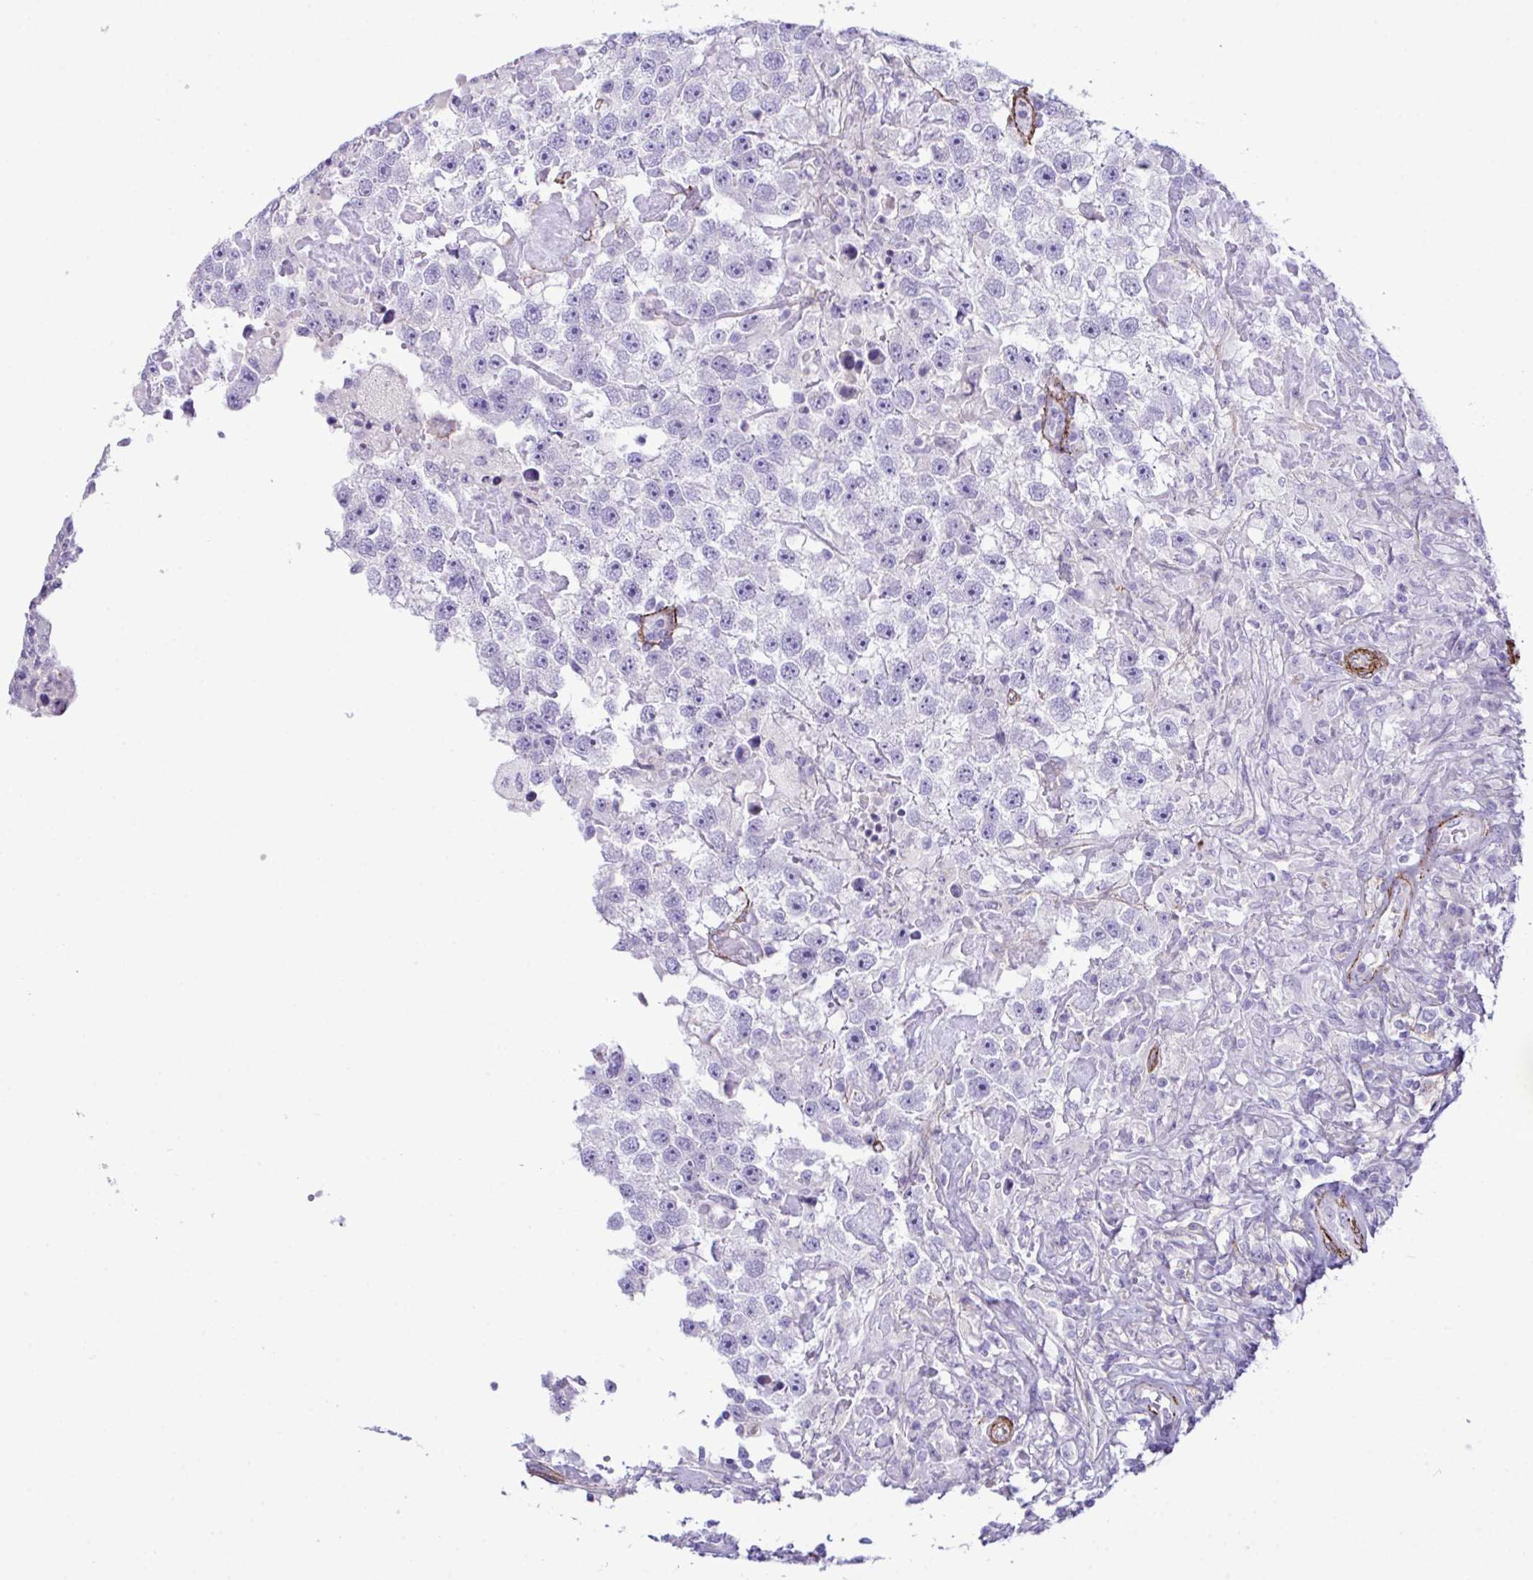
{"staining": {"intensity": "negative", "quantity": "none", "location": "none"}, "tissue": "testis cancer", "cell_type": "Tumor cells", "image_type": "cancer", "snomed": [{"axis": "morphology", "description": "Carcinoma, Embryonal, NOS"}, {"axis": "topography", "description": "Testis"}], "caption": "High power microscopy histopathology image of an immunohistochemistry (IHC) photomicrograph of testis cancer (embryonal carcinoma), revealing no significant staining in tumor cells. The staining was performed using DAB (3,3'-diaminobenzidine) to visualize the protein expression in brown, while the nuclei were stained in blue with hematoxylin (Magnification: 20x).", "gene": "SYNPO2L", "patient": {"sex": "male", "age": 83}}